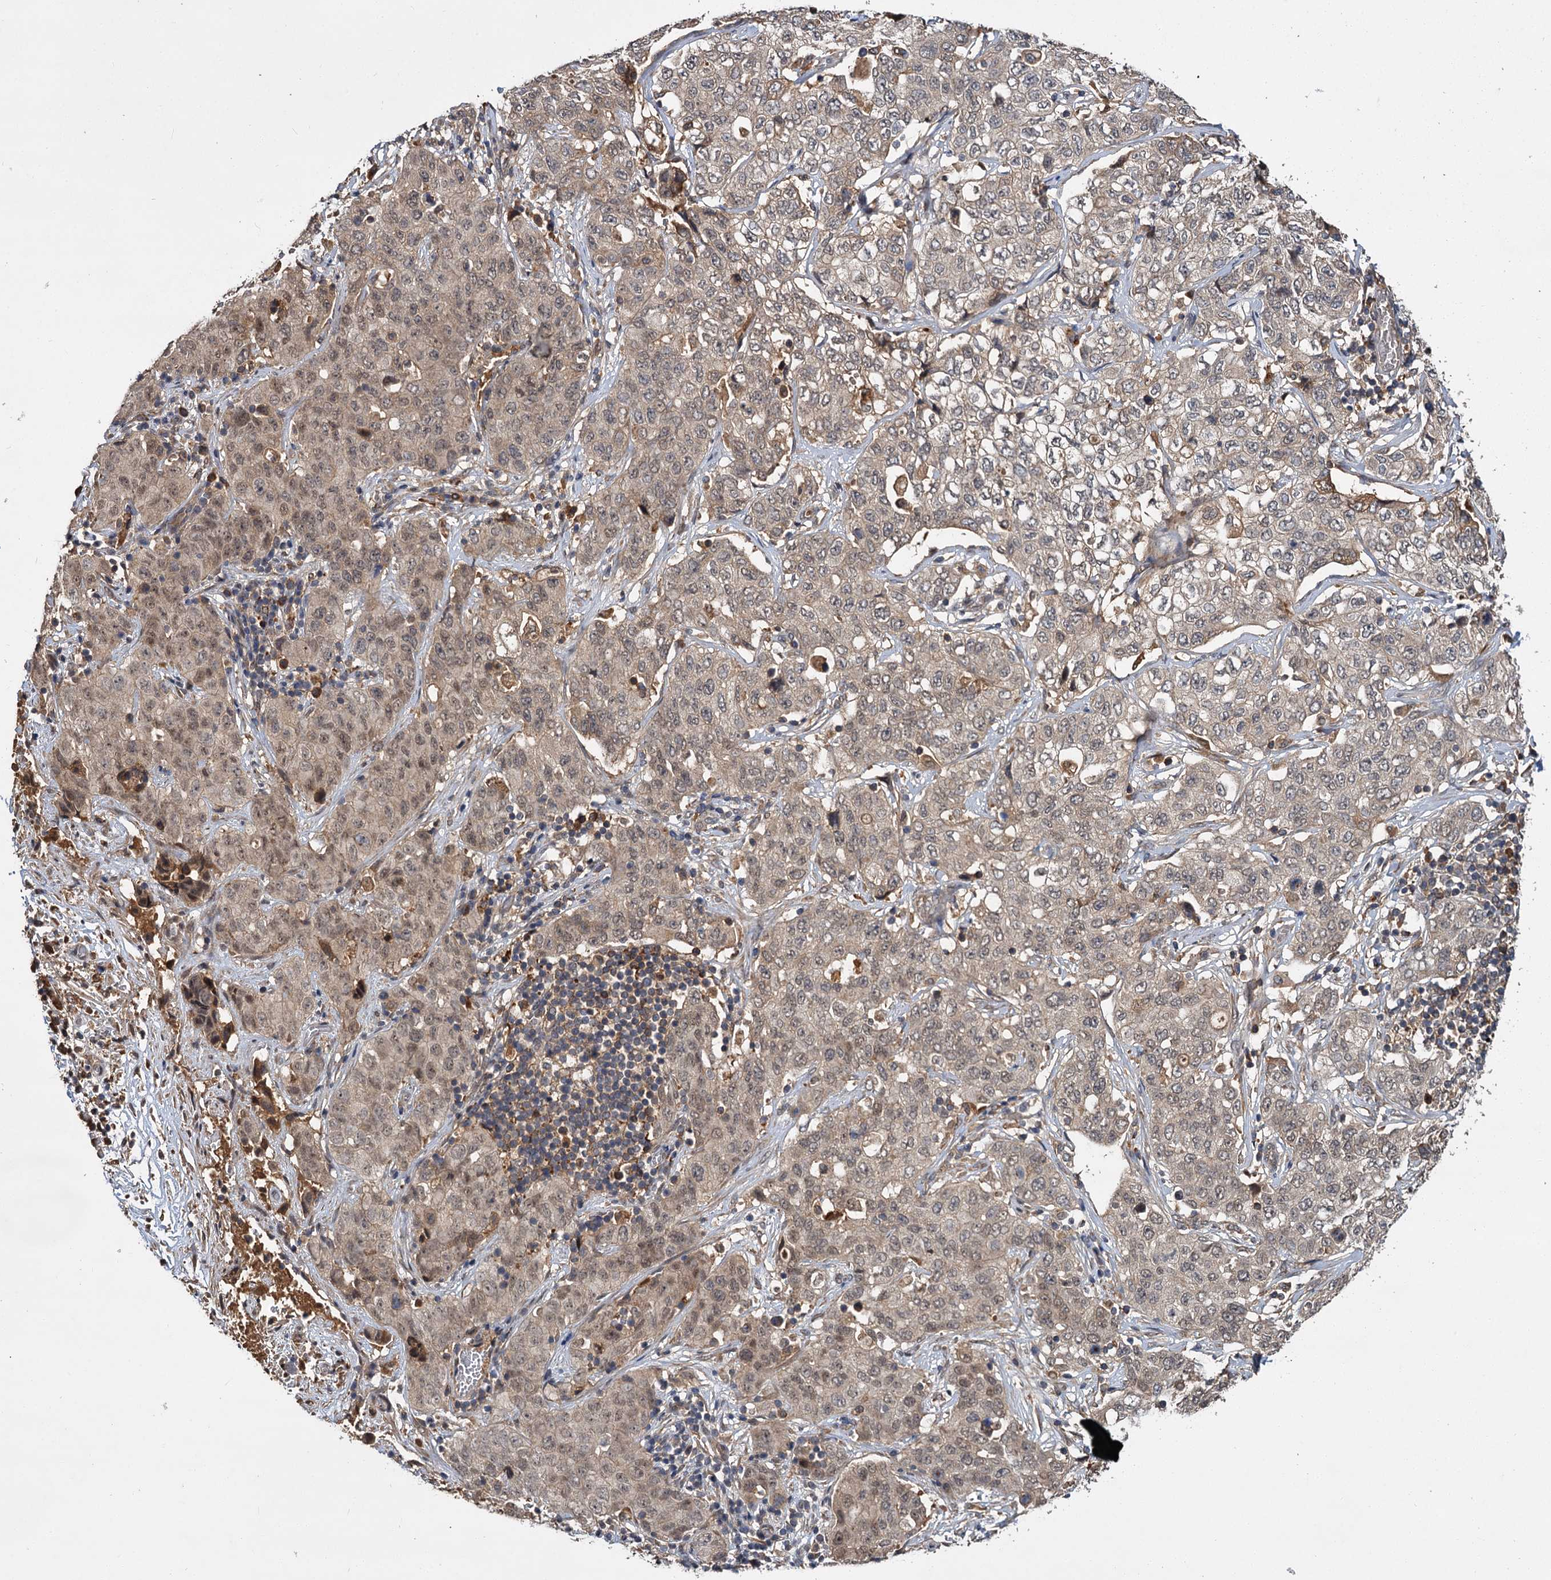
{"staining": {"intensity": "weak", "quantity": "<25%", "location": "cytoplasmic/membranous,nuclear"}, "tissue": "stomach cancer", "cell_type": "Tumor cells", "image_type": "cancer", "snomed": [{"axis": "morphology", "description": "Normal tissue, NOS"}, {"axis": "morphology", "description": "Adenocarcinoma, NOS"}, {"axis": "topography", "description": "Lymph node"}, {"axis": "topography", "description": "Stomach"}], "caption": "Tumor cells show no significant protein positivity in stomach adenocarcinoma.", "gene": "MBD6", "patient": {"sex": "male", "age": 48}}